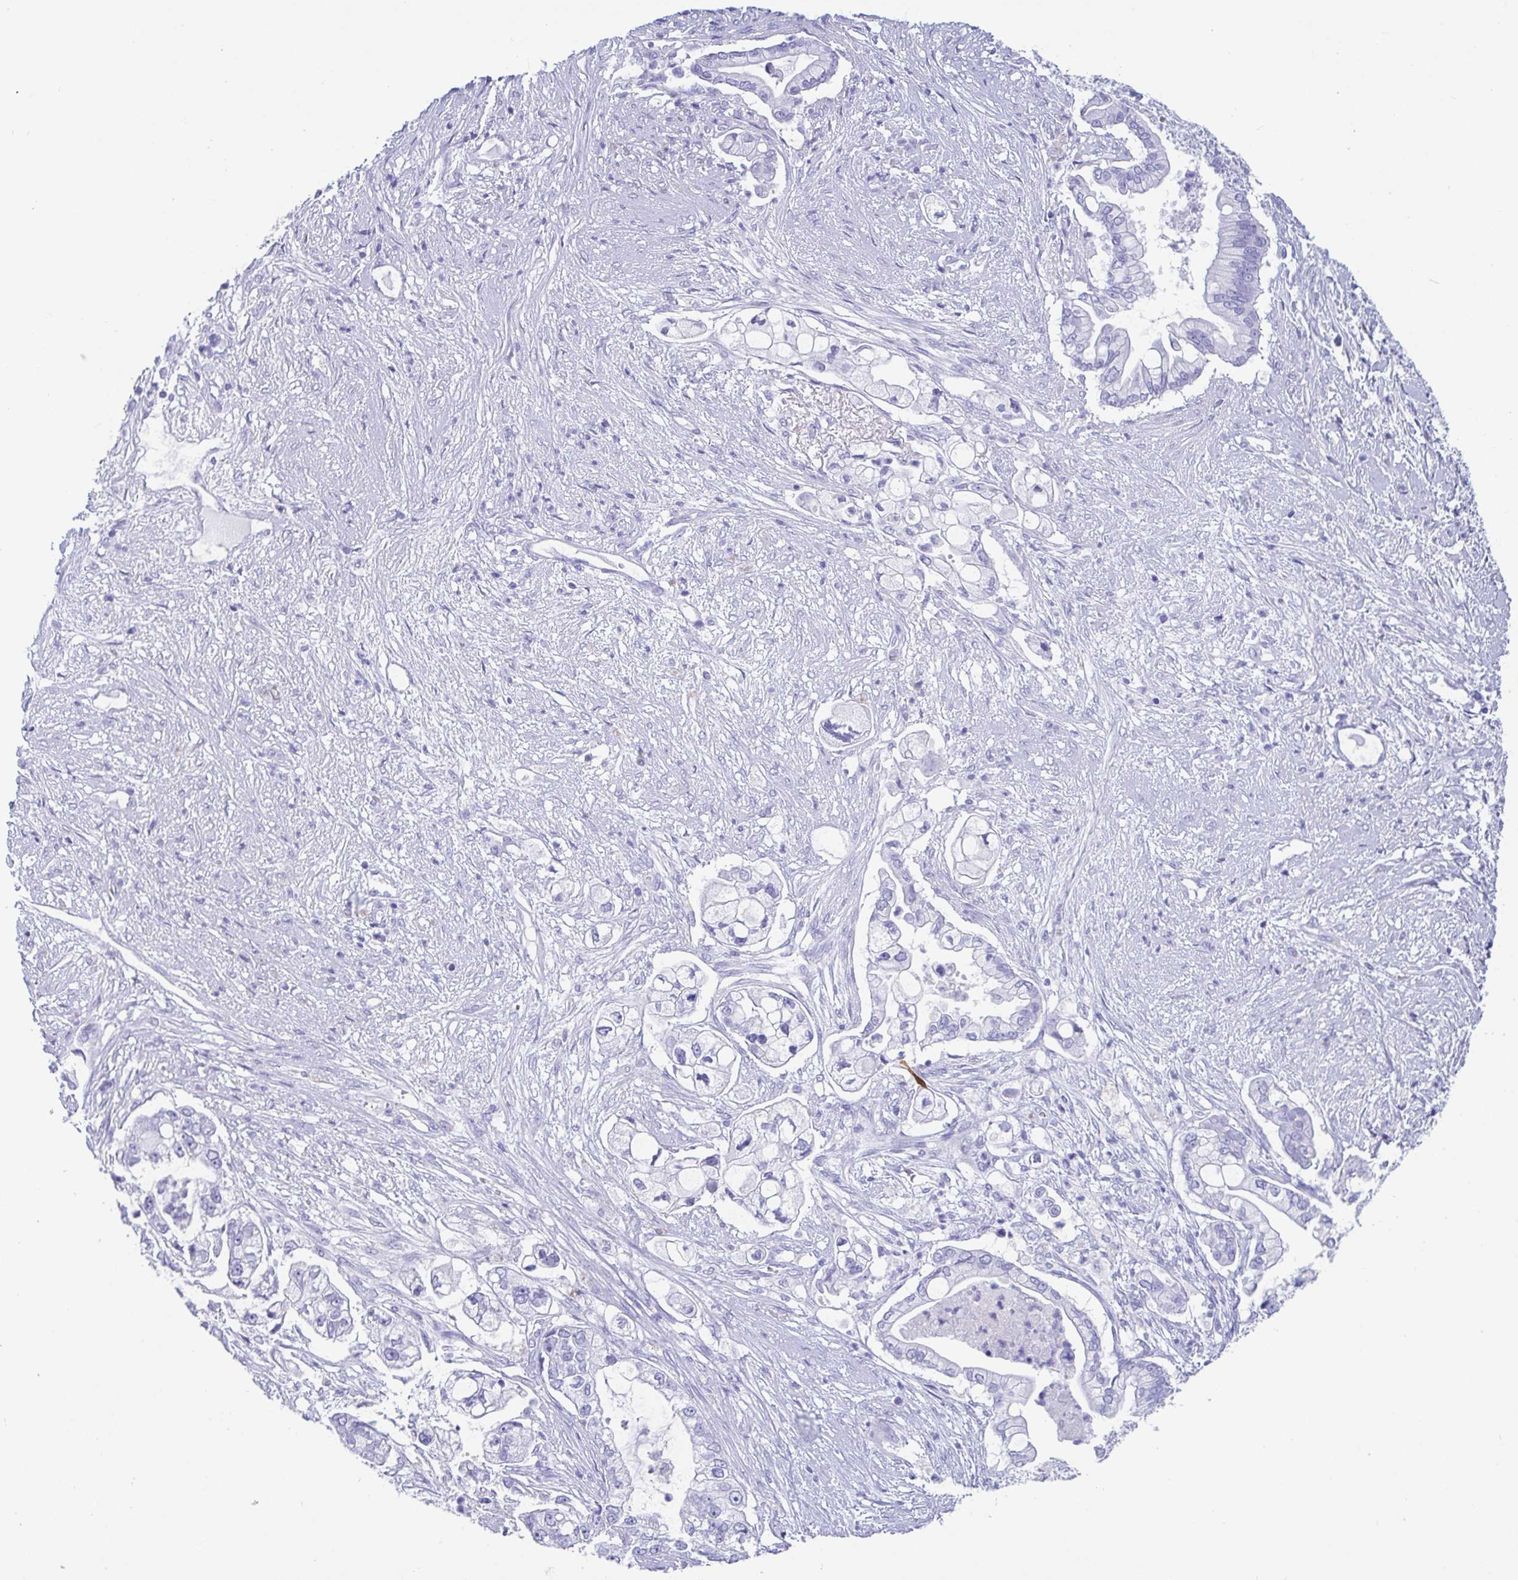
{"staining": {"intensity": "negative", "quantity": "none", "location": "none"}, "tissue": "pancreatic cancer", "cell_type": "Tumor cells", "image_type": "cancer", "snomed": [{"axis": "morphology", "description": "Adenocarcinoma, NOS"}, {"axis": "topography", "description": "Pancreas"}], "caption": "Tumor cells show no significant positivity in adenocarcinoma (pancreatic).", "gene": "SCGN", "patient": {"sex": "female", "age": 69}}